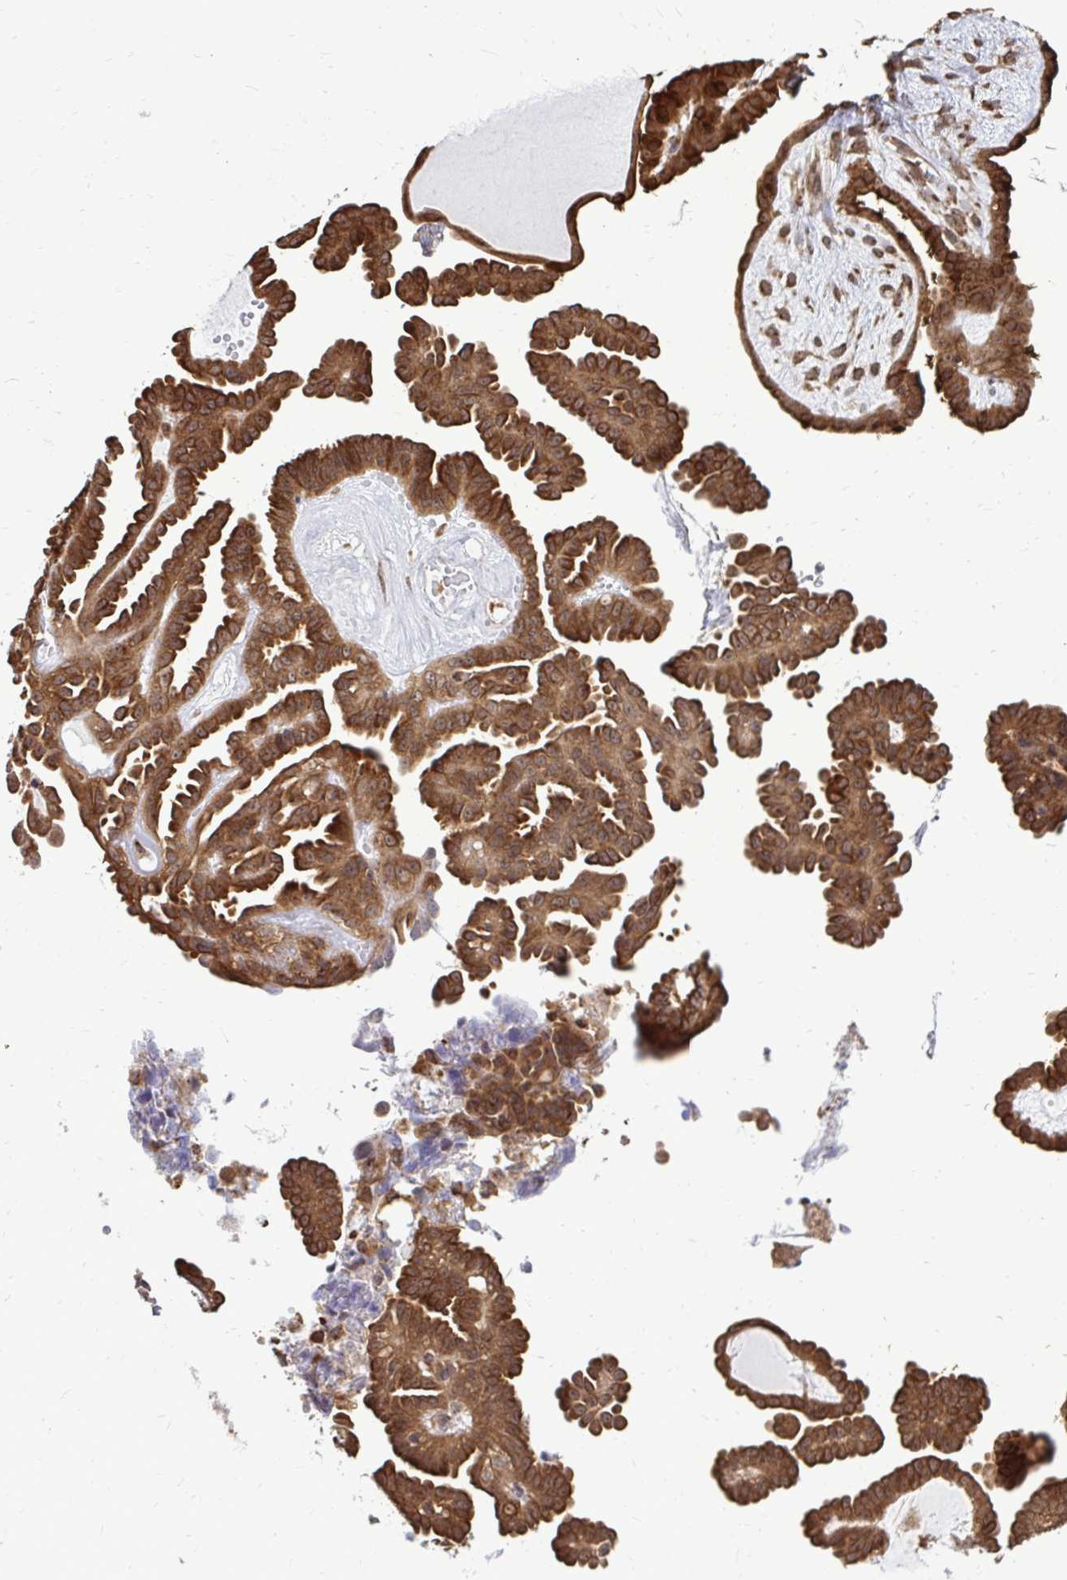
{"staining": {"intensity": "strong", "quantity": ">75%", "location": "cytoplasmic/membranous"}, "tissue": "ovarian cancer", "cell_type": "Tumor cells", "image_type": "cancer", "snomed": [{"axis": "morphology", "description": "Cystadenocarcinoma, serous, NOS"}, {"axis": "topography", "description": "Ovary"}], "caption": "Serous cystadenocarcinoma (ovarian) stained with DAB immunohistochemistry displays high levels of strong cytoplasmic/membranous positivity in approximately >75% of tumor cells.", "gene": "FMR1", "patient": {"sex": "female", "age": 71}}